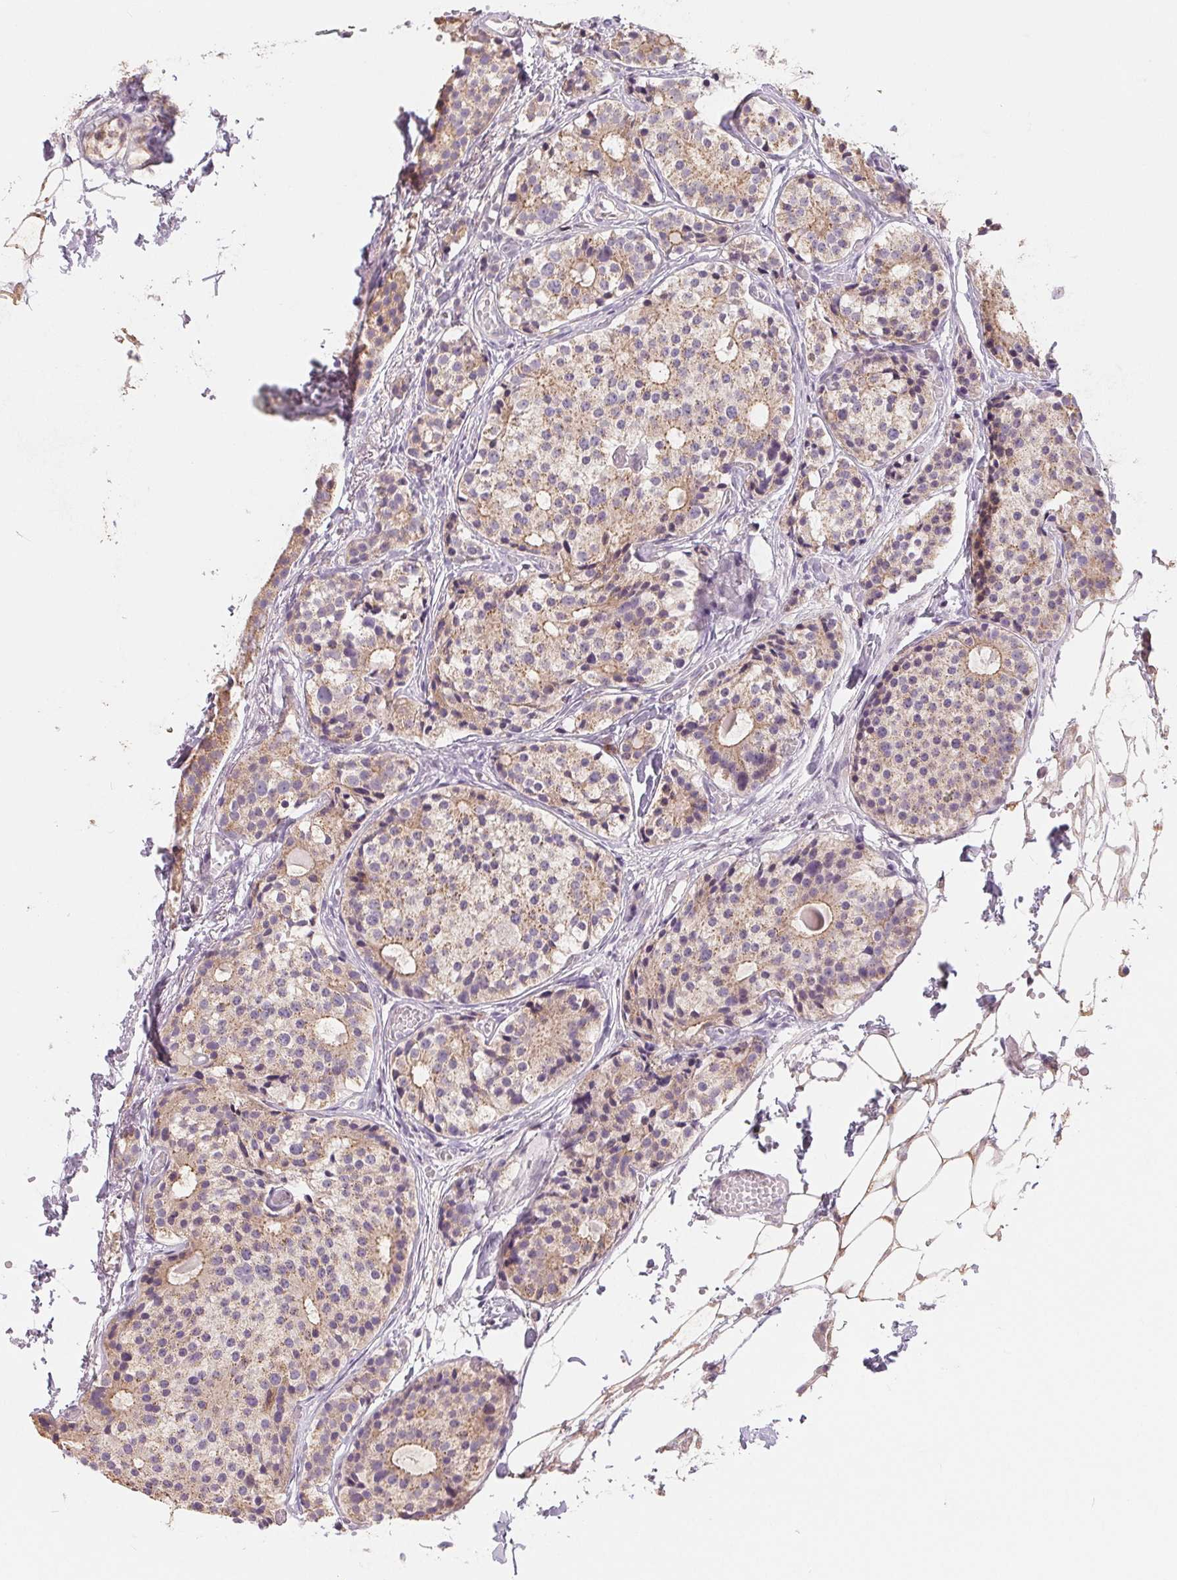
{"staining": {"intensity": "weak", "quantity": "<25%", "location": "cytoplasmic/membranous"}, "tissue": "carcinoid", "cell_type": "Tumor cells", "image_type": "cancer", "snomed": [{"axis": "morphology", "description": "Carcinoid, malignant, NOS"}, {"axis": "topography", "description": "Small intestine"}], "caption": "Immunohistochemical staining of human carcinoid exhibits no significant staining in tumor cells.", "gene": "AQP8", "patient": {"sex": "female", "age": 65}}